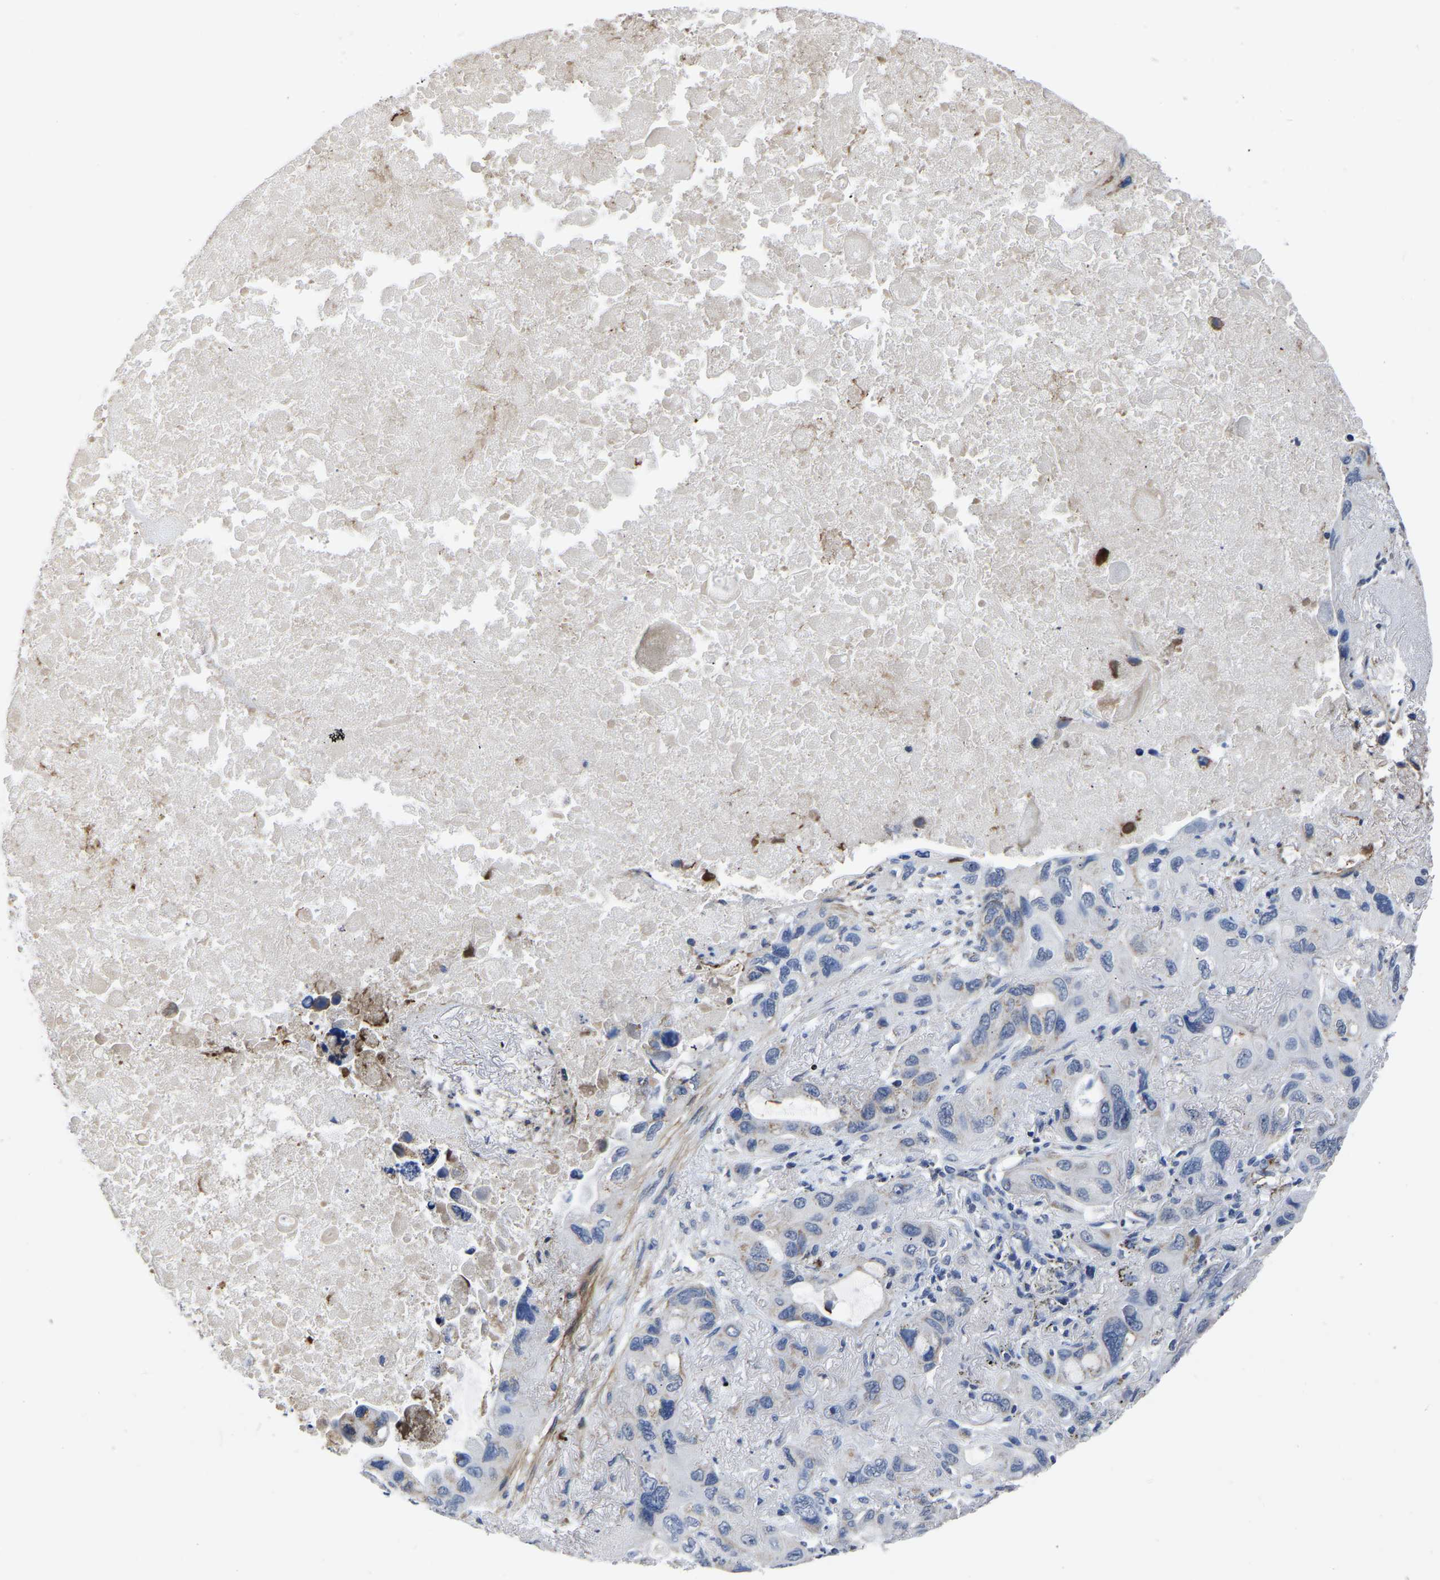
{"staining": {"intensity": "negative", "quantity": "none", "location": "none"}, "tissue": "lung cancer", "cell_type": "Tumor cells", "image_type": "cancer", "snomed": [{"axis": "morphology", "description": "Squamous cell carcinoma, NOS"}, {"axis": "topography", "description": "Lung"}], "caption": "Tumor cells are negative for brown protein staining in squamous cell carcinoma (lung).", "gene": "FGD5", "patient": {"sex": "female", "age": 73}}